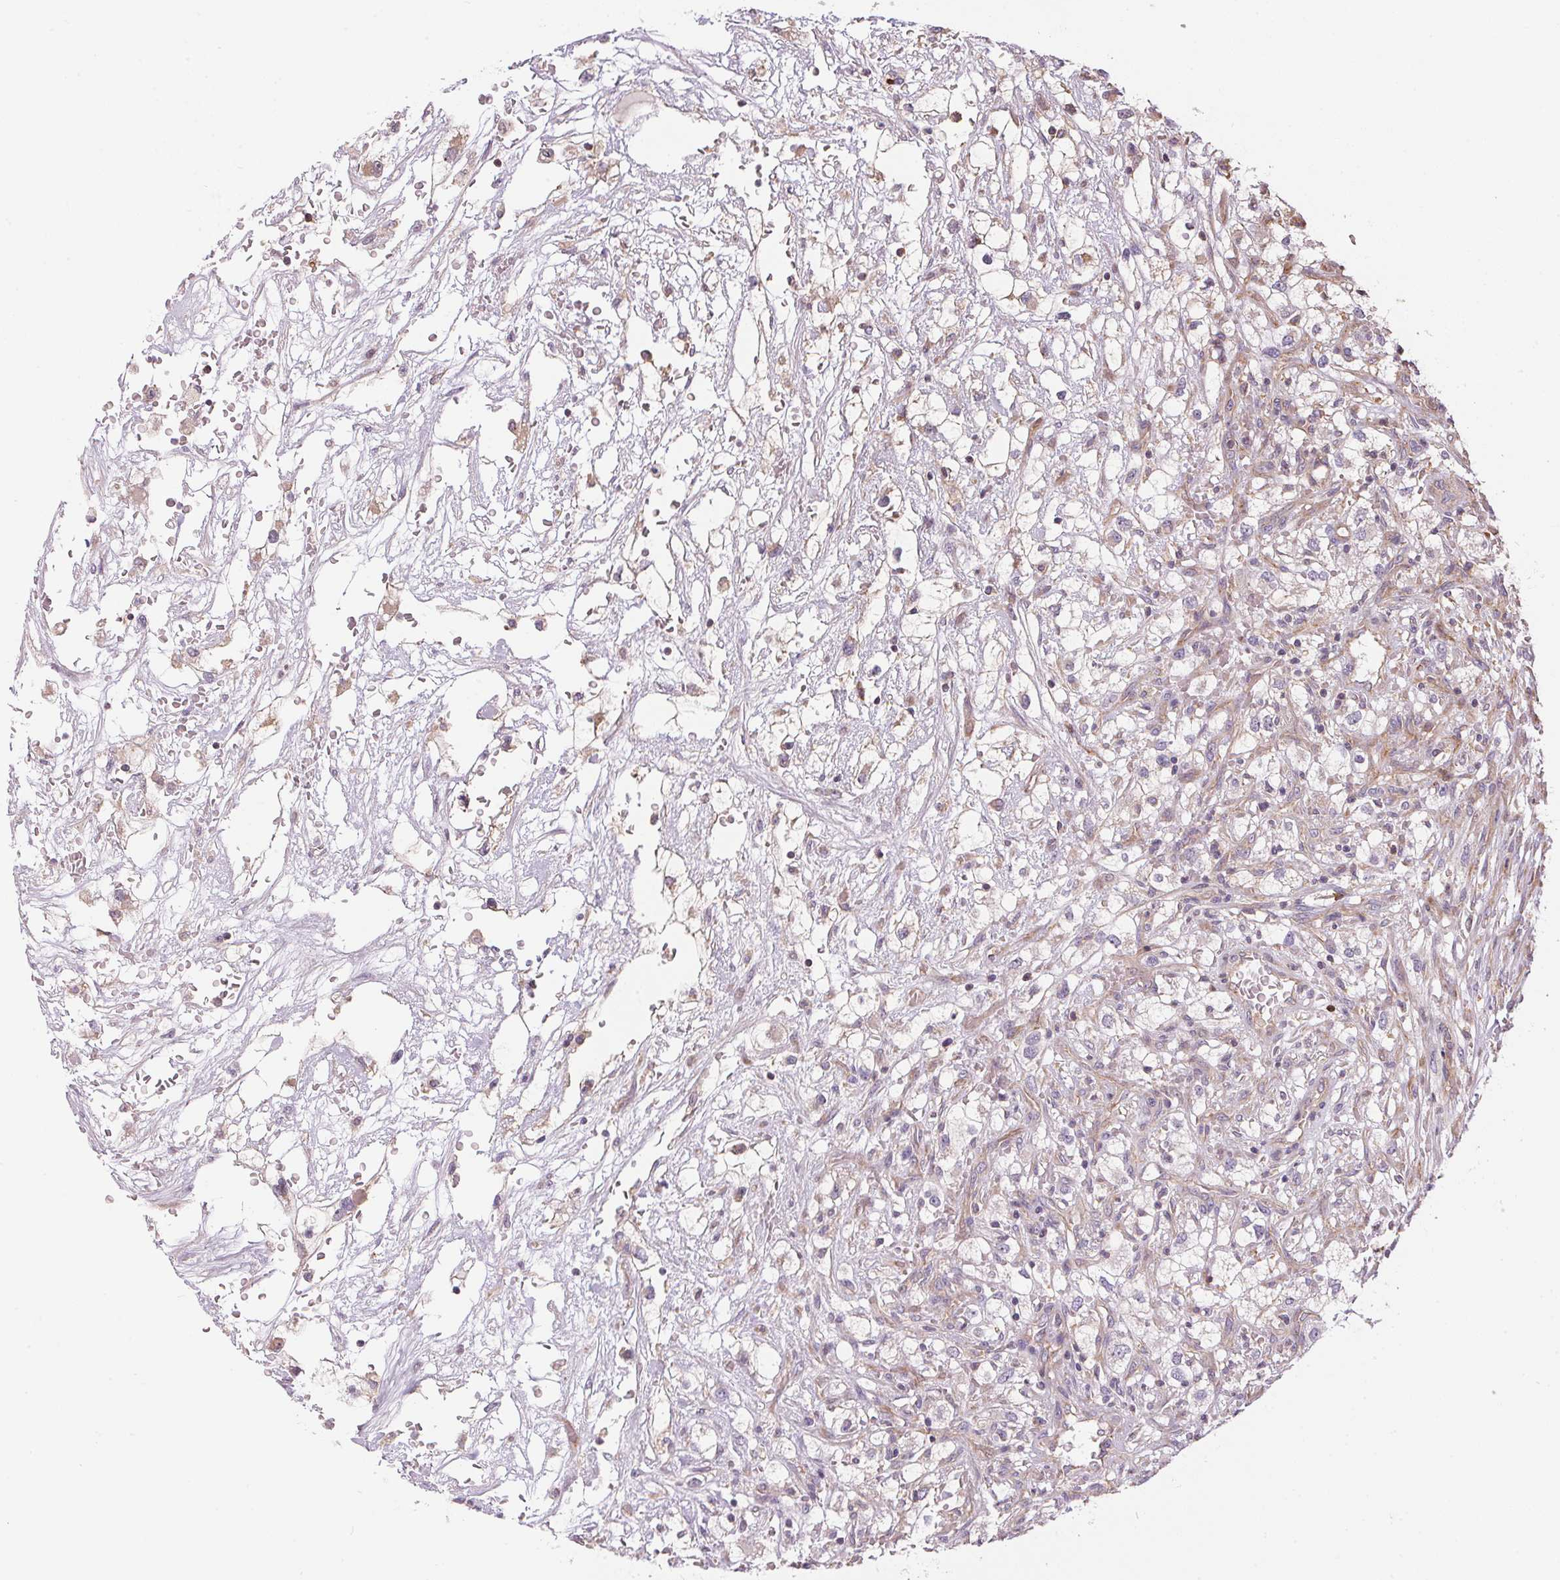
{"staining": {"intensity": "negative", "quantity": "none", "location": "none"}, "tissue": "renal cancer", "cell_type": "Tumor cells", "image_type": "cancer", "snomed": [{"axis": "morphology", "description": "Adenocarcinoma, NOS"}, {"axis": "topography", "description": "Kidney"}], "caption": "A micrograph of human renal adenocarcinoma is negative for staining in tumor cells. (Brightfield microscopy of DAB (3,3'-diaminobenzidine) immunohistochemistry (IHC) at high magnification).", "gene": "UNC13B", "patient": {"sex": "male", "age": 59}}